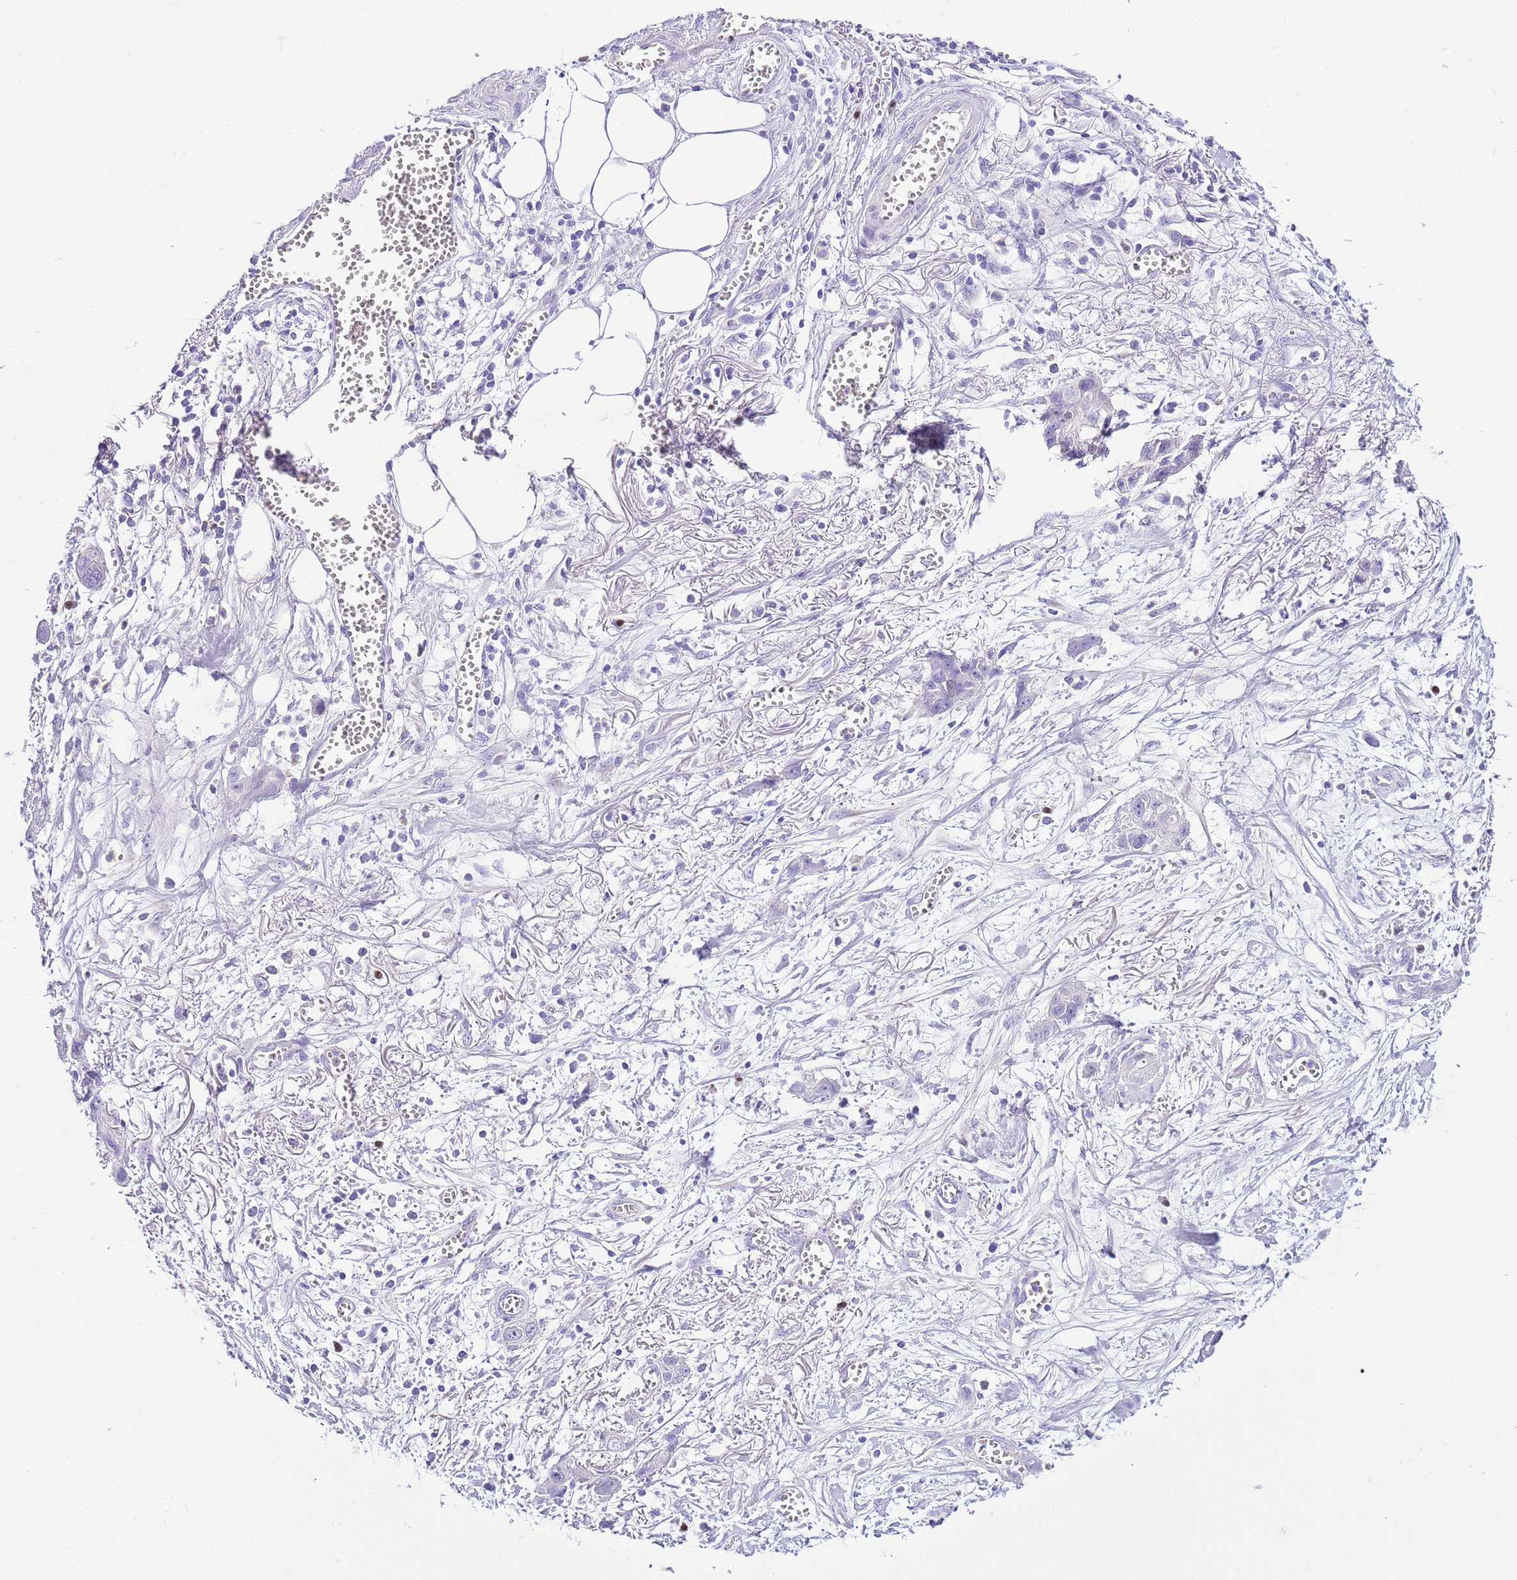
{"staining": {"intensity": "negative", "quantity": "none", "location": "none"}, "tissue": "ovarian cancer", "cell_type": "Tumor cells", "image_type": "cancer", "snomed": [{"axis": "morphology", "description": "Cystadenocarcinoma, mucinous, NOS"}, {"axis": "topography", "description": "Ovary"}], "caption": "A high-resolution micrograph shows IHC staining of mucinous cystadenocarcinoma (ovarian), which shows no significant positivity in tumor cells.", "gene": "BHLHA15", "patient": {"sex": "female", "age": 70}}